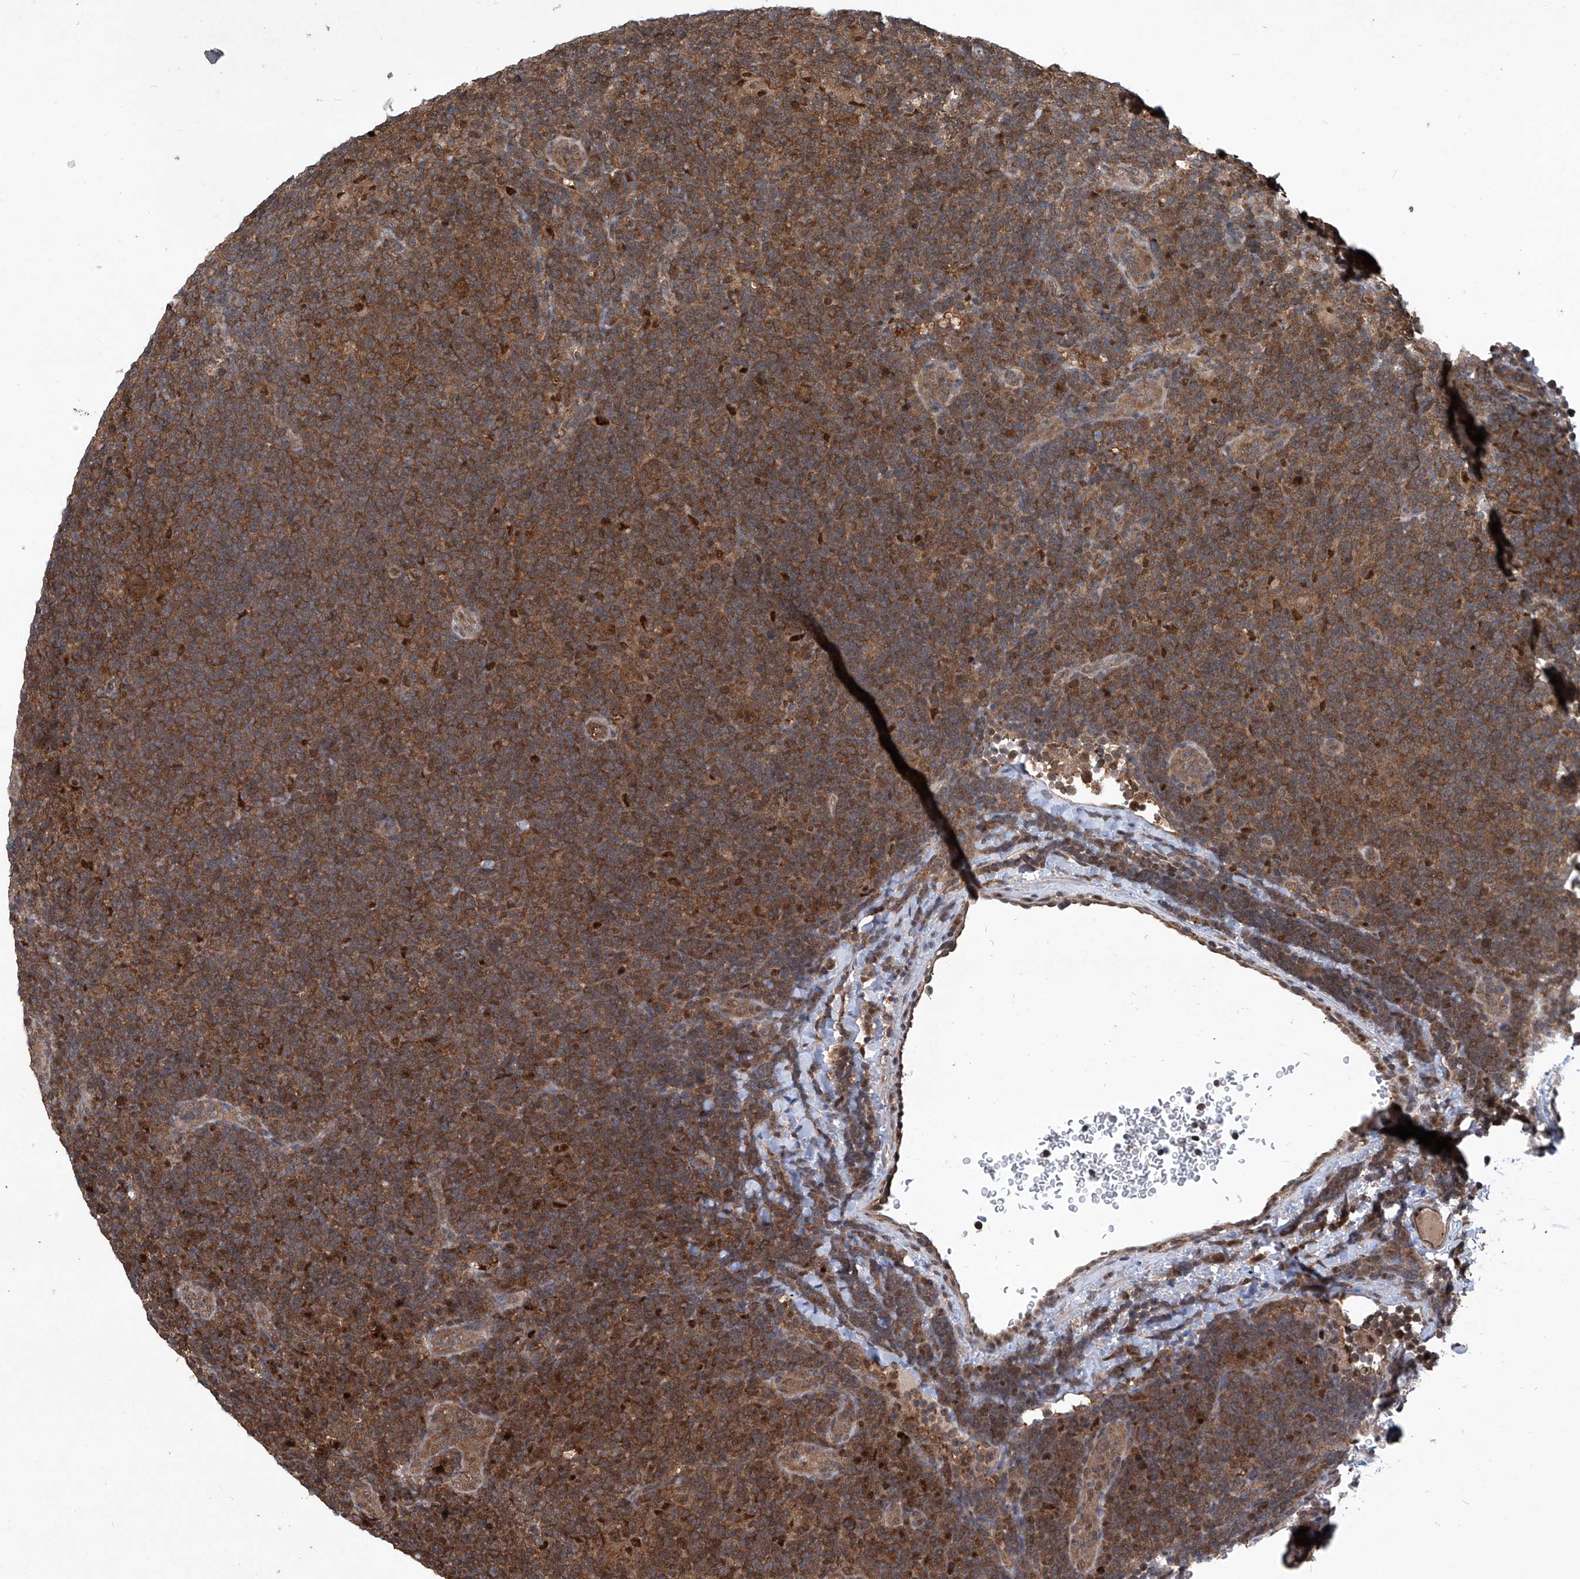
{"staining": {"intensity": "moderate", "quantity": ">75%", "location": "nuclear"}, "tissue": "lymphoma", "cell_type": "Tumor cells", "image_type": "cancer", "snomed": [{"axis": "morphology", "description": "Hodgkin's disease, NOS"}, {"axis": "topography", "description": "Lymph node"}], "caption": "High-magnification brightfield microscopy of Hodgkin's disease stained with DAB (brown) and counterstained with hematoxylin (blue). tumor cells exhibit moderate nuclear positivity is present in approximately>75% of cells.", "gene": "PSMB1", "patient": {"sex": "female", "age": 57}}